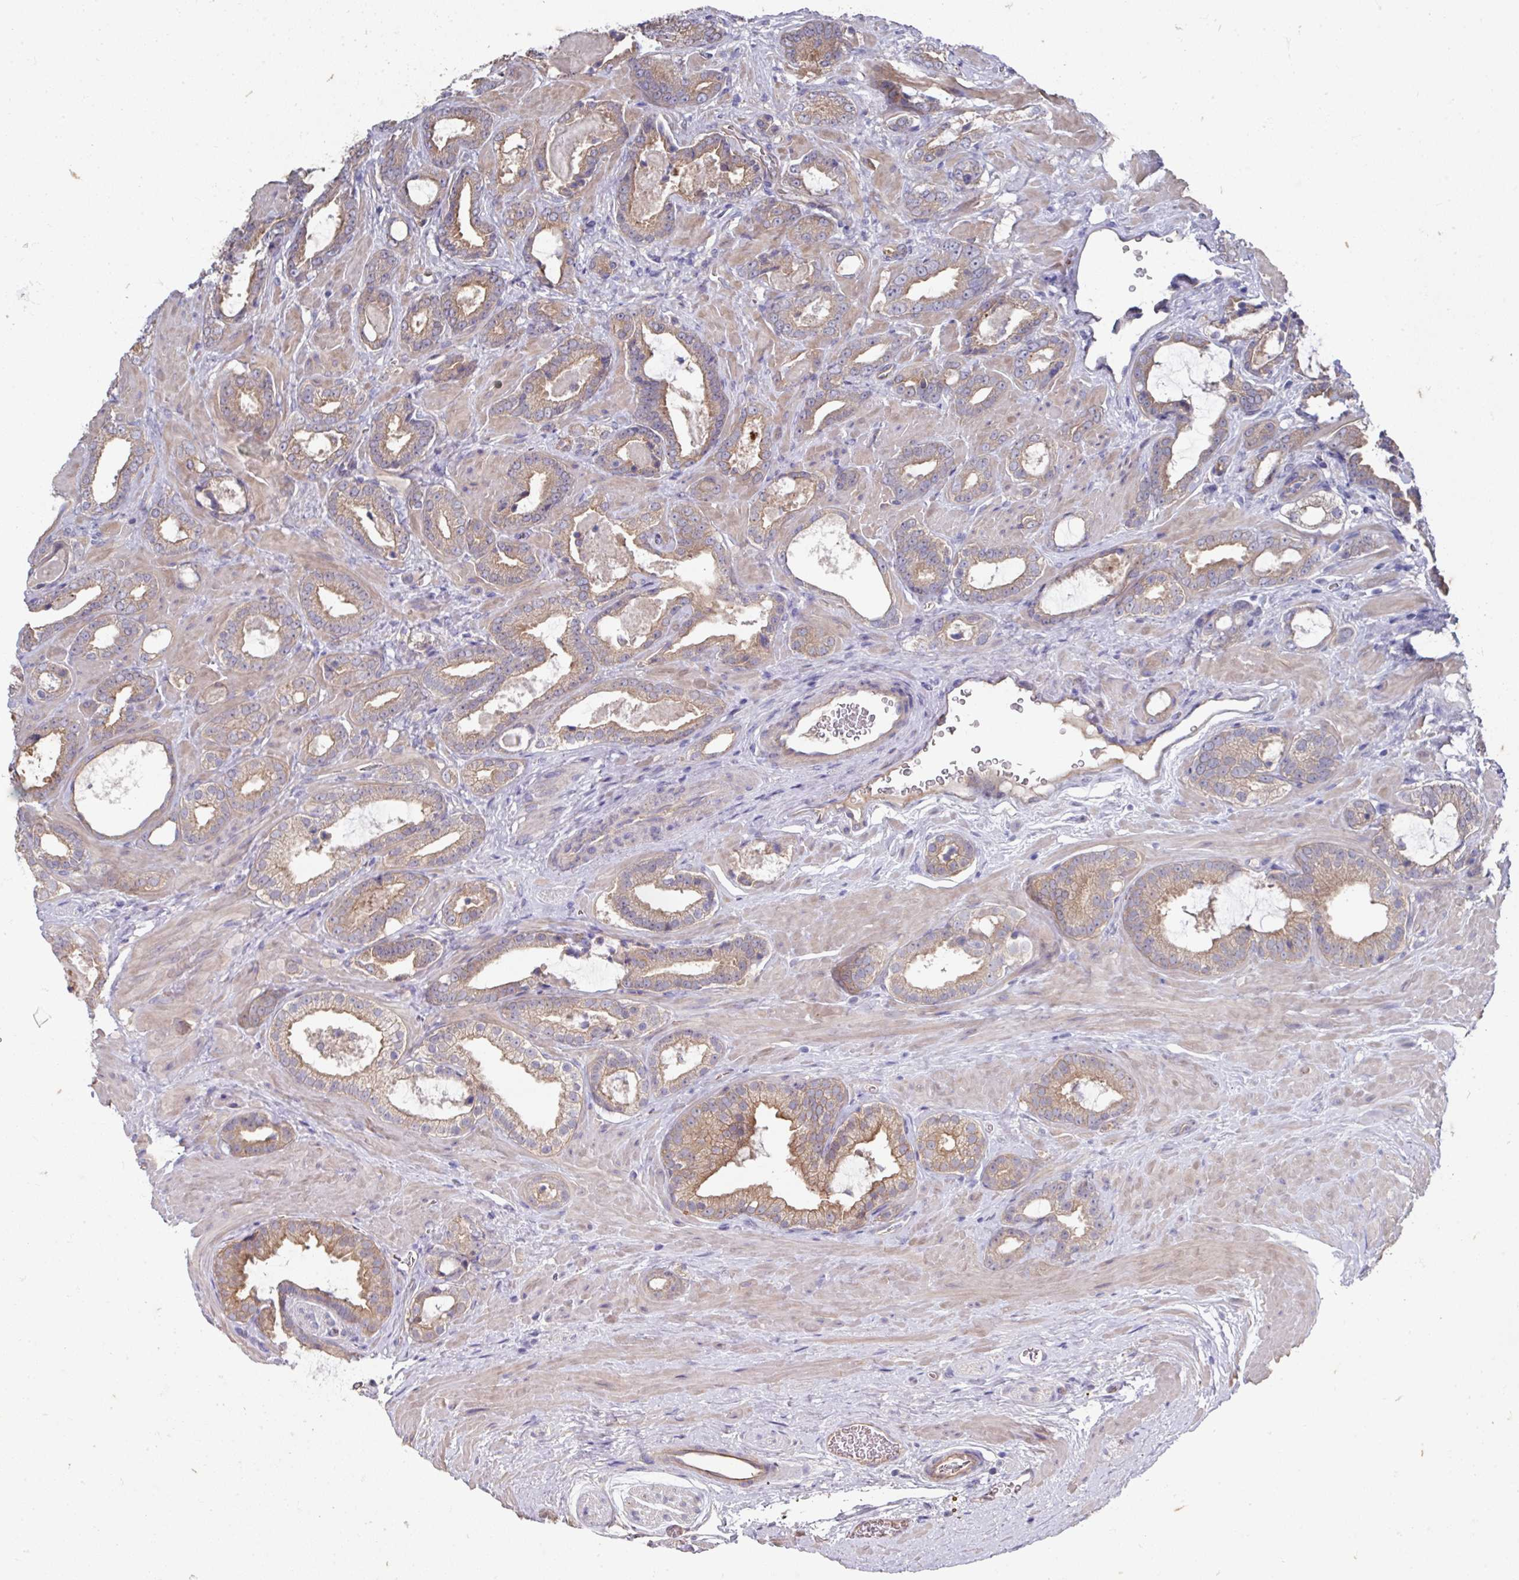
{"staining": {"intensity": "weak", "quantity": ">75%", "location": "cytoplasmic/membranous"}, "tissue": "prostate cancer", "cell_type": "Tumor cells", "image_type": "cancer", "snomed": [{"axis": "morphology", "description": "Adenocarcinoma, Low grade"}, {"axis": "topography", "description": "Prostate"}], "caption": "Protein staining displays weak cytoplasmic/membranous expression in approximately >75% of tumor cells in prostate adenocarcinoma (low-grade). The staining was performed using DAB (3,3'-diaminobenzidine), with brown indicating positive protein expression. Nuclei are stained blue with hematoxylin.", "gene": "PRR5", "patient": {"sex": "male", "age": 62}}